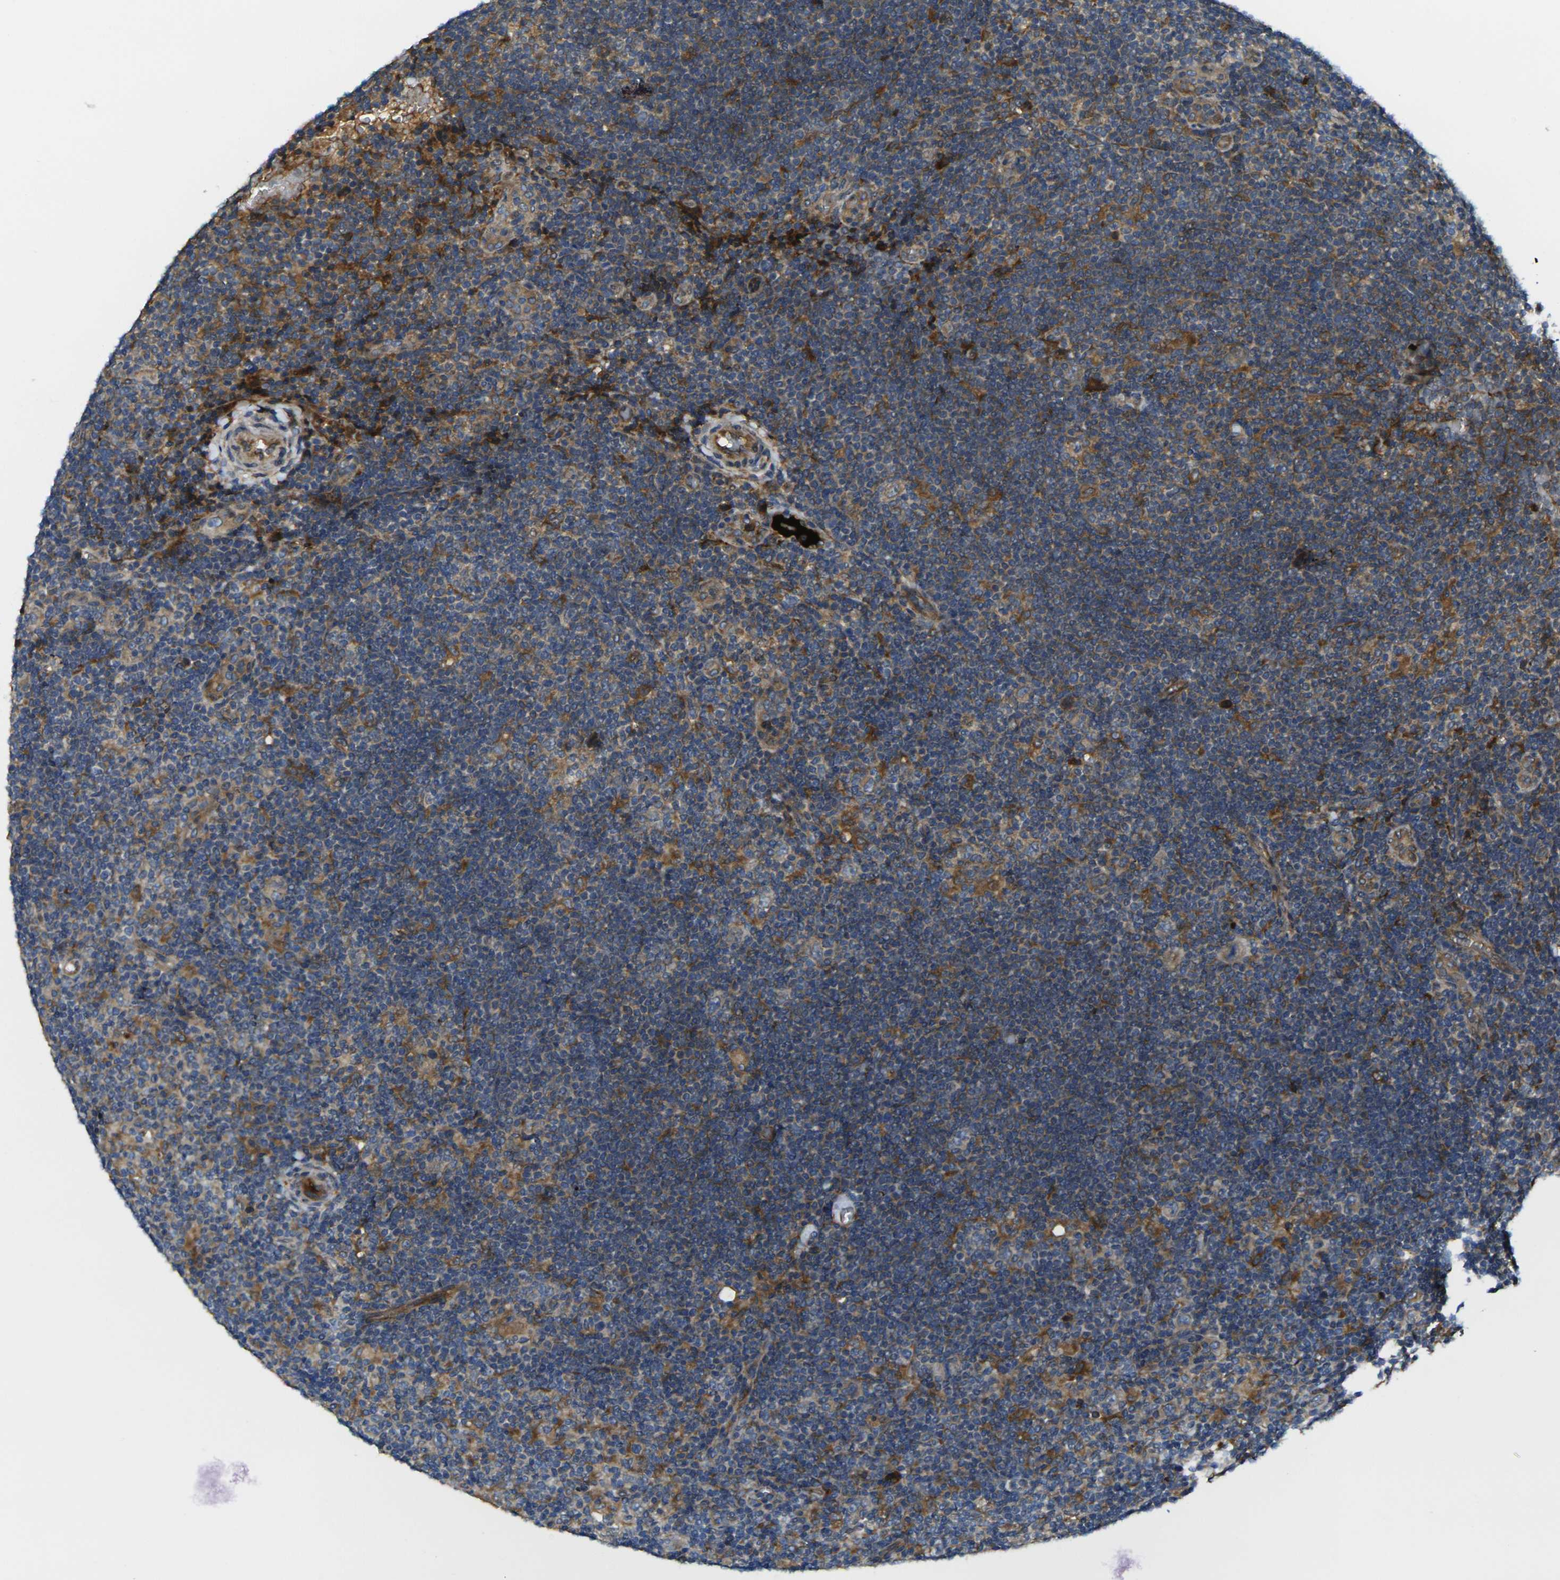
{"staining": {"intensity": "weak", "quantity": ">75%", "location": "cytoplasmic/membranous"}, "tissue": "lymphoma", "cell_type": "Tumor cells", "image_type": "cancer", "snomed": [{"axis": "morphology", "description": "Hodgkin's disease, NOS"}, {"axis": "topography", "description": "Lymph node"}], "caption": "Hodgkin's disease stained with IHC exhibits weak cytoplasmic/membranous expression in approximately >75% of tumor cells.", "gene": "FZD1", "patient": {"sex": "female", "age": 57}}